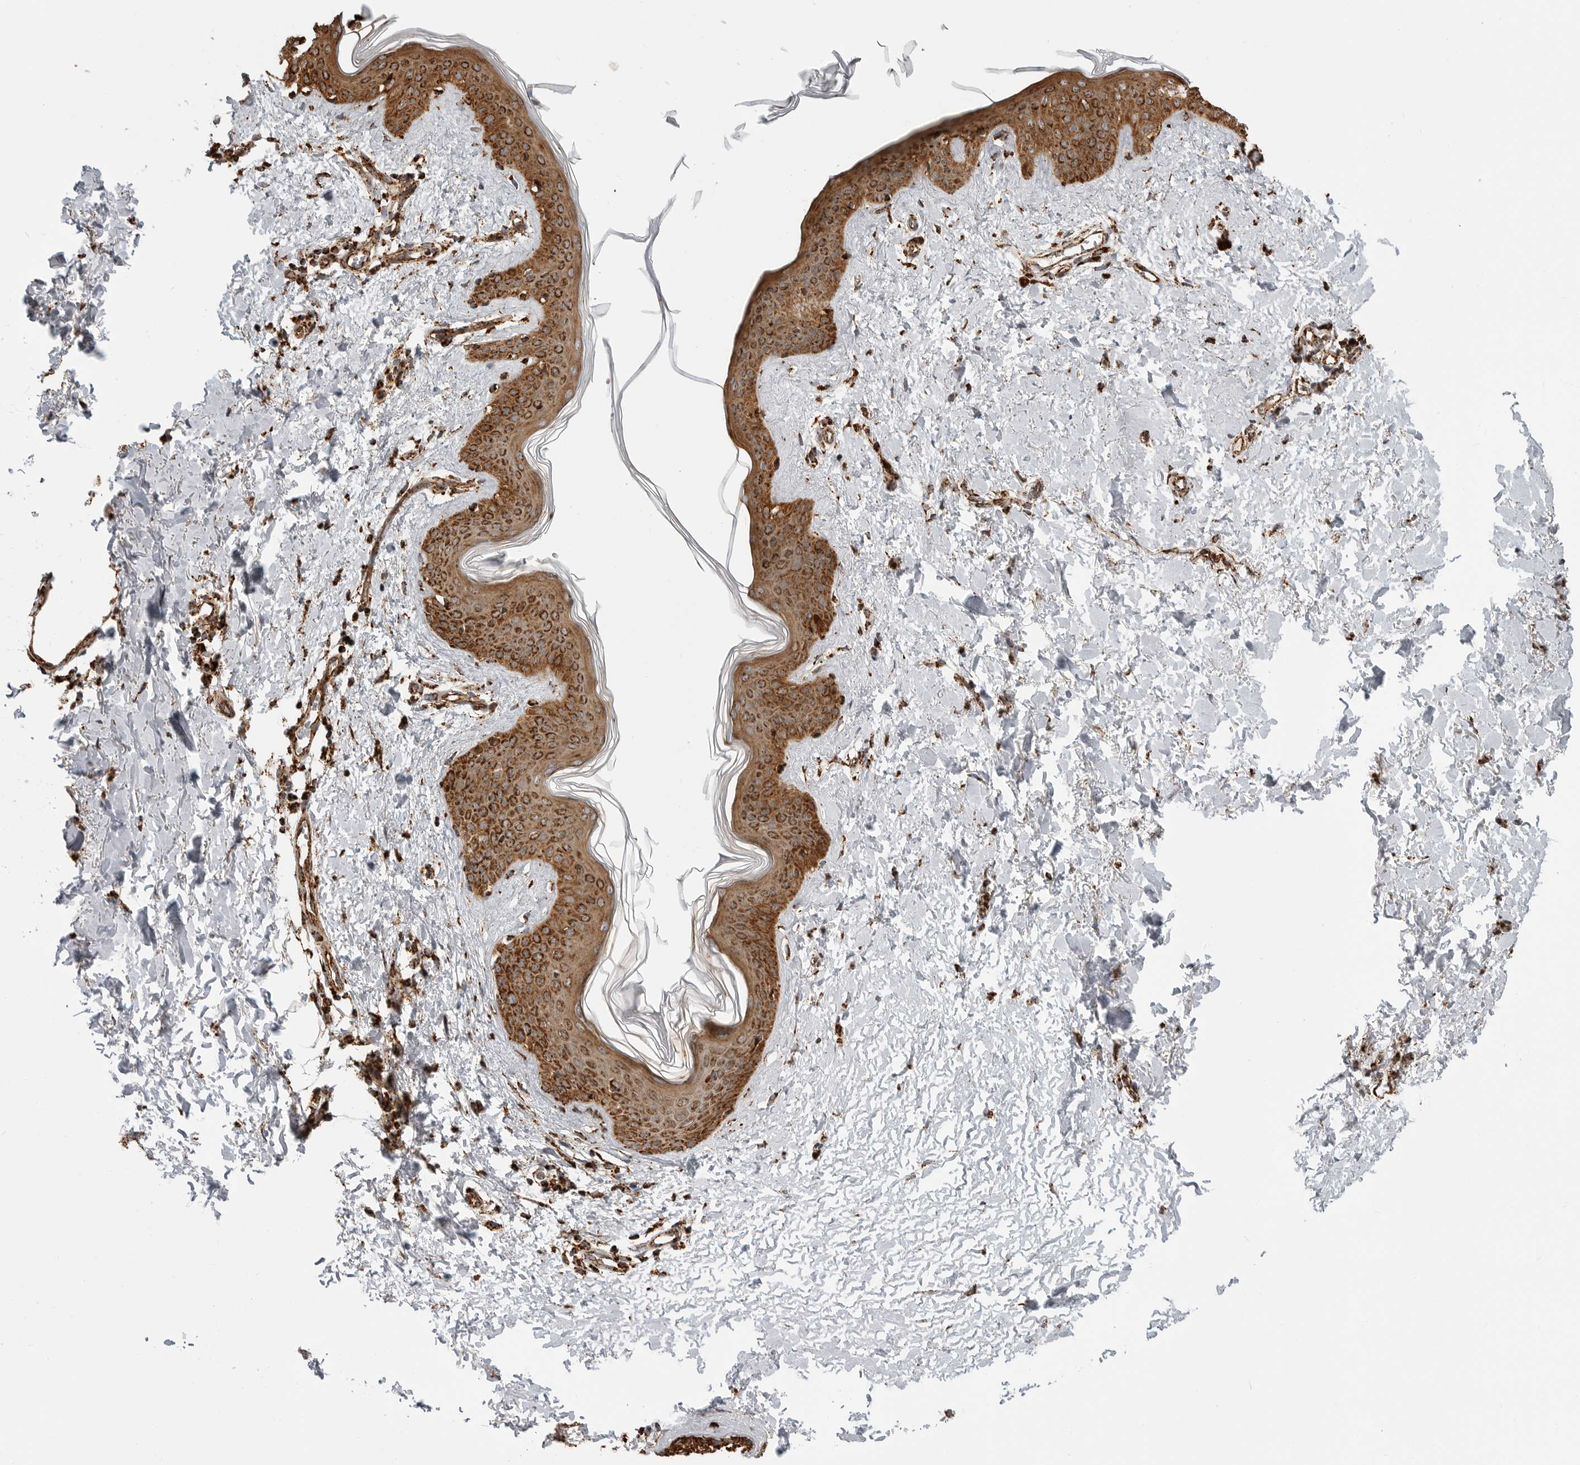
{"staining": {"intensity": "strong", "quantity": "25%-75%", "location": "cytoplasmic/membranous"}, "tissue": "skin", "cell_type": "Fibroblasts", "image_type": "normal", "snomed": [{"axis": "morphology", "description": "Normal tissue, NOS"}, {"axis": "topography", "description": "Skin"}], "caption": "Protein staining reveals strong cytoplasmic/membranous staining in about 25%-75% of fibroblasts in normal skin. (IHC, brightfield microscopy, high magnification).", "gene": "BMP2K", "patient": {"sex": "female", "age": 46}}